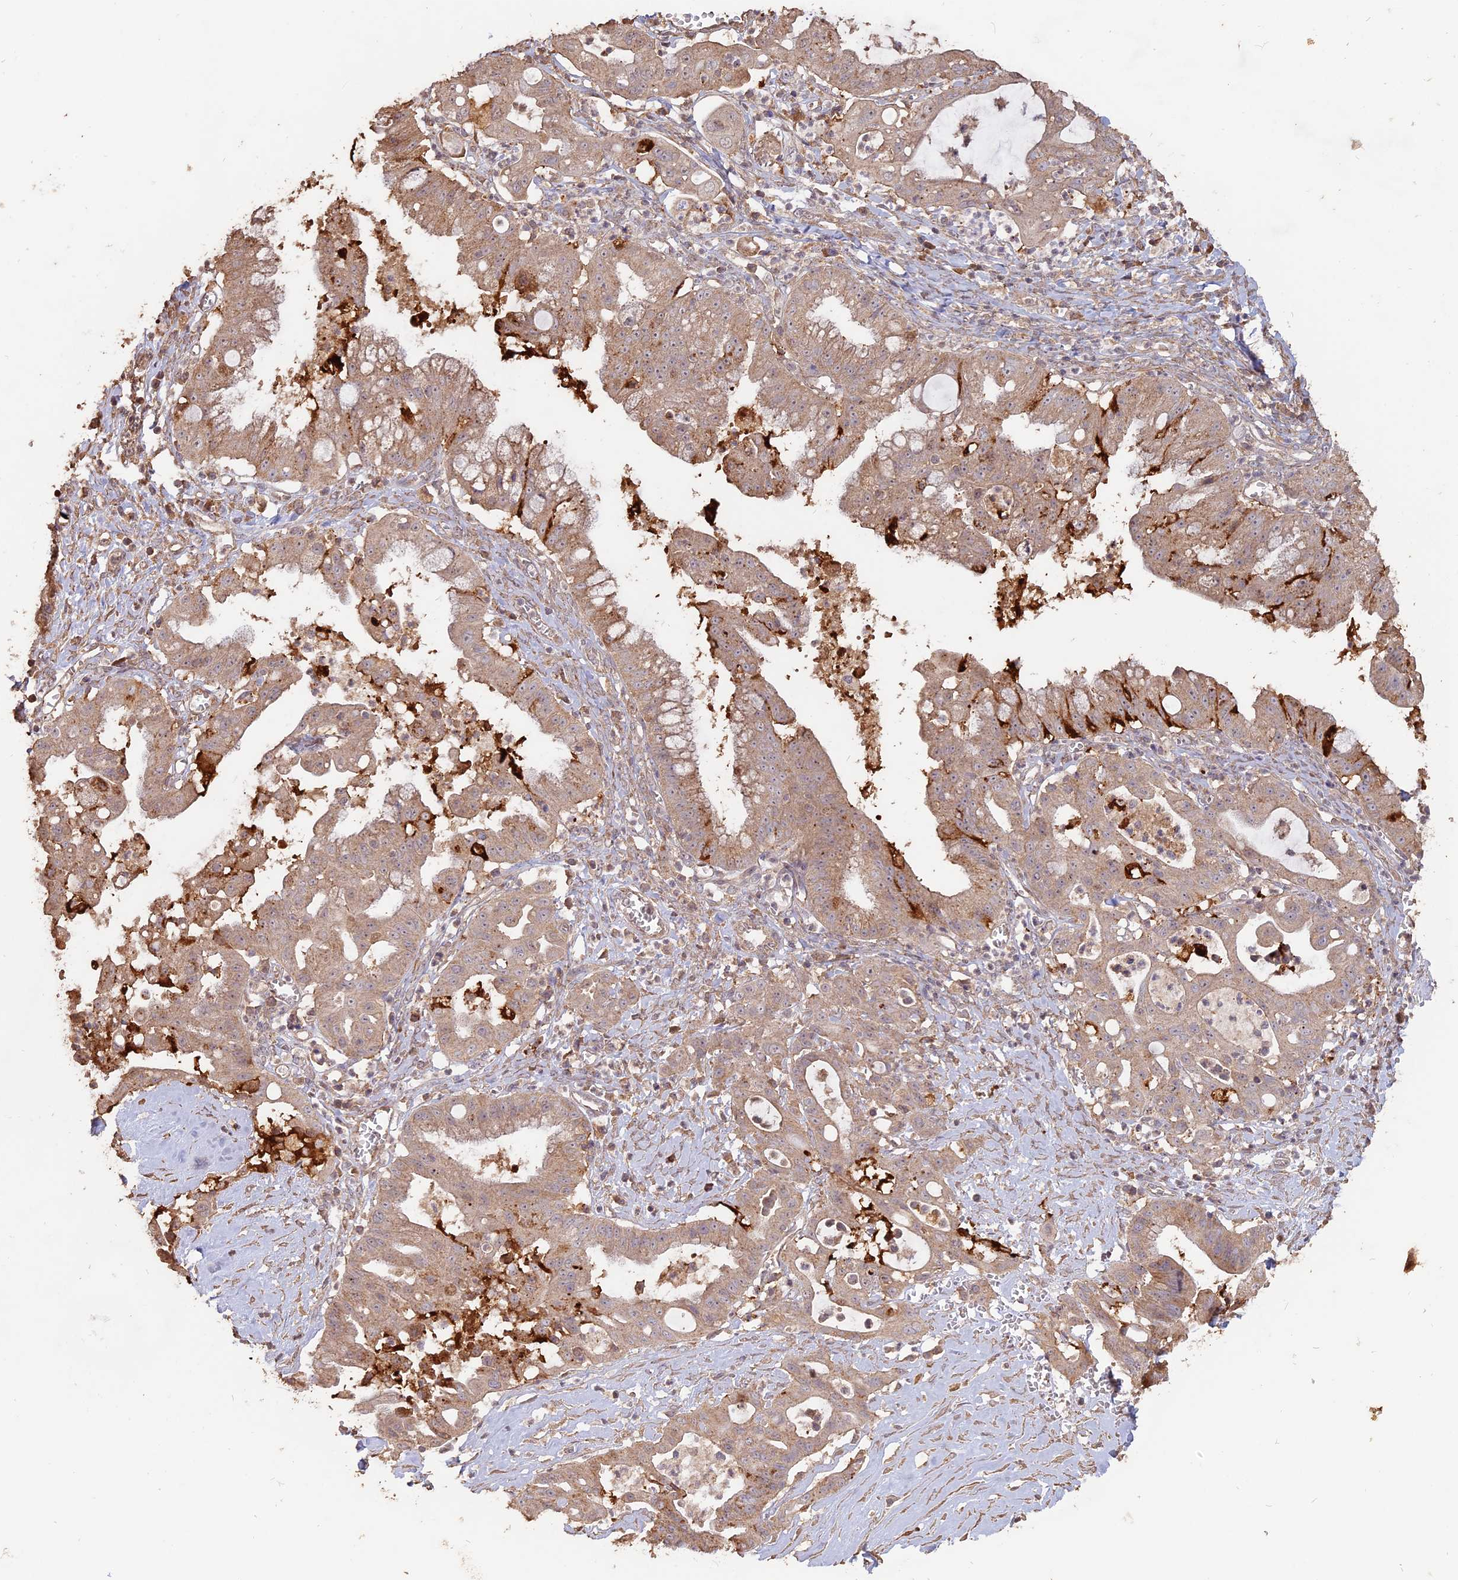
{"staining": {"intensity": "weak", "quantity": ">75%", "location": "cytoplasmic/membranous"}, "tissue": "ovarian cancer", "cell_type": "Tumor cells", "image_type": "cancer", "snomed": [{"axis": "morphology", "description": "Cystadenocarcinoma, mucinous, NOS"}, {"axis": "topography", "description": "Ovary"}], "caption": "Ovarian cancer tissue displays weak cytoplasmic/membranous positivity in approximately >75% of tumor cells", "gene": "LAYN", "patient": {"sex": "female", "age": 70}}